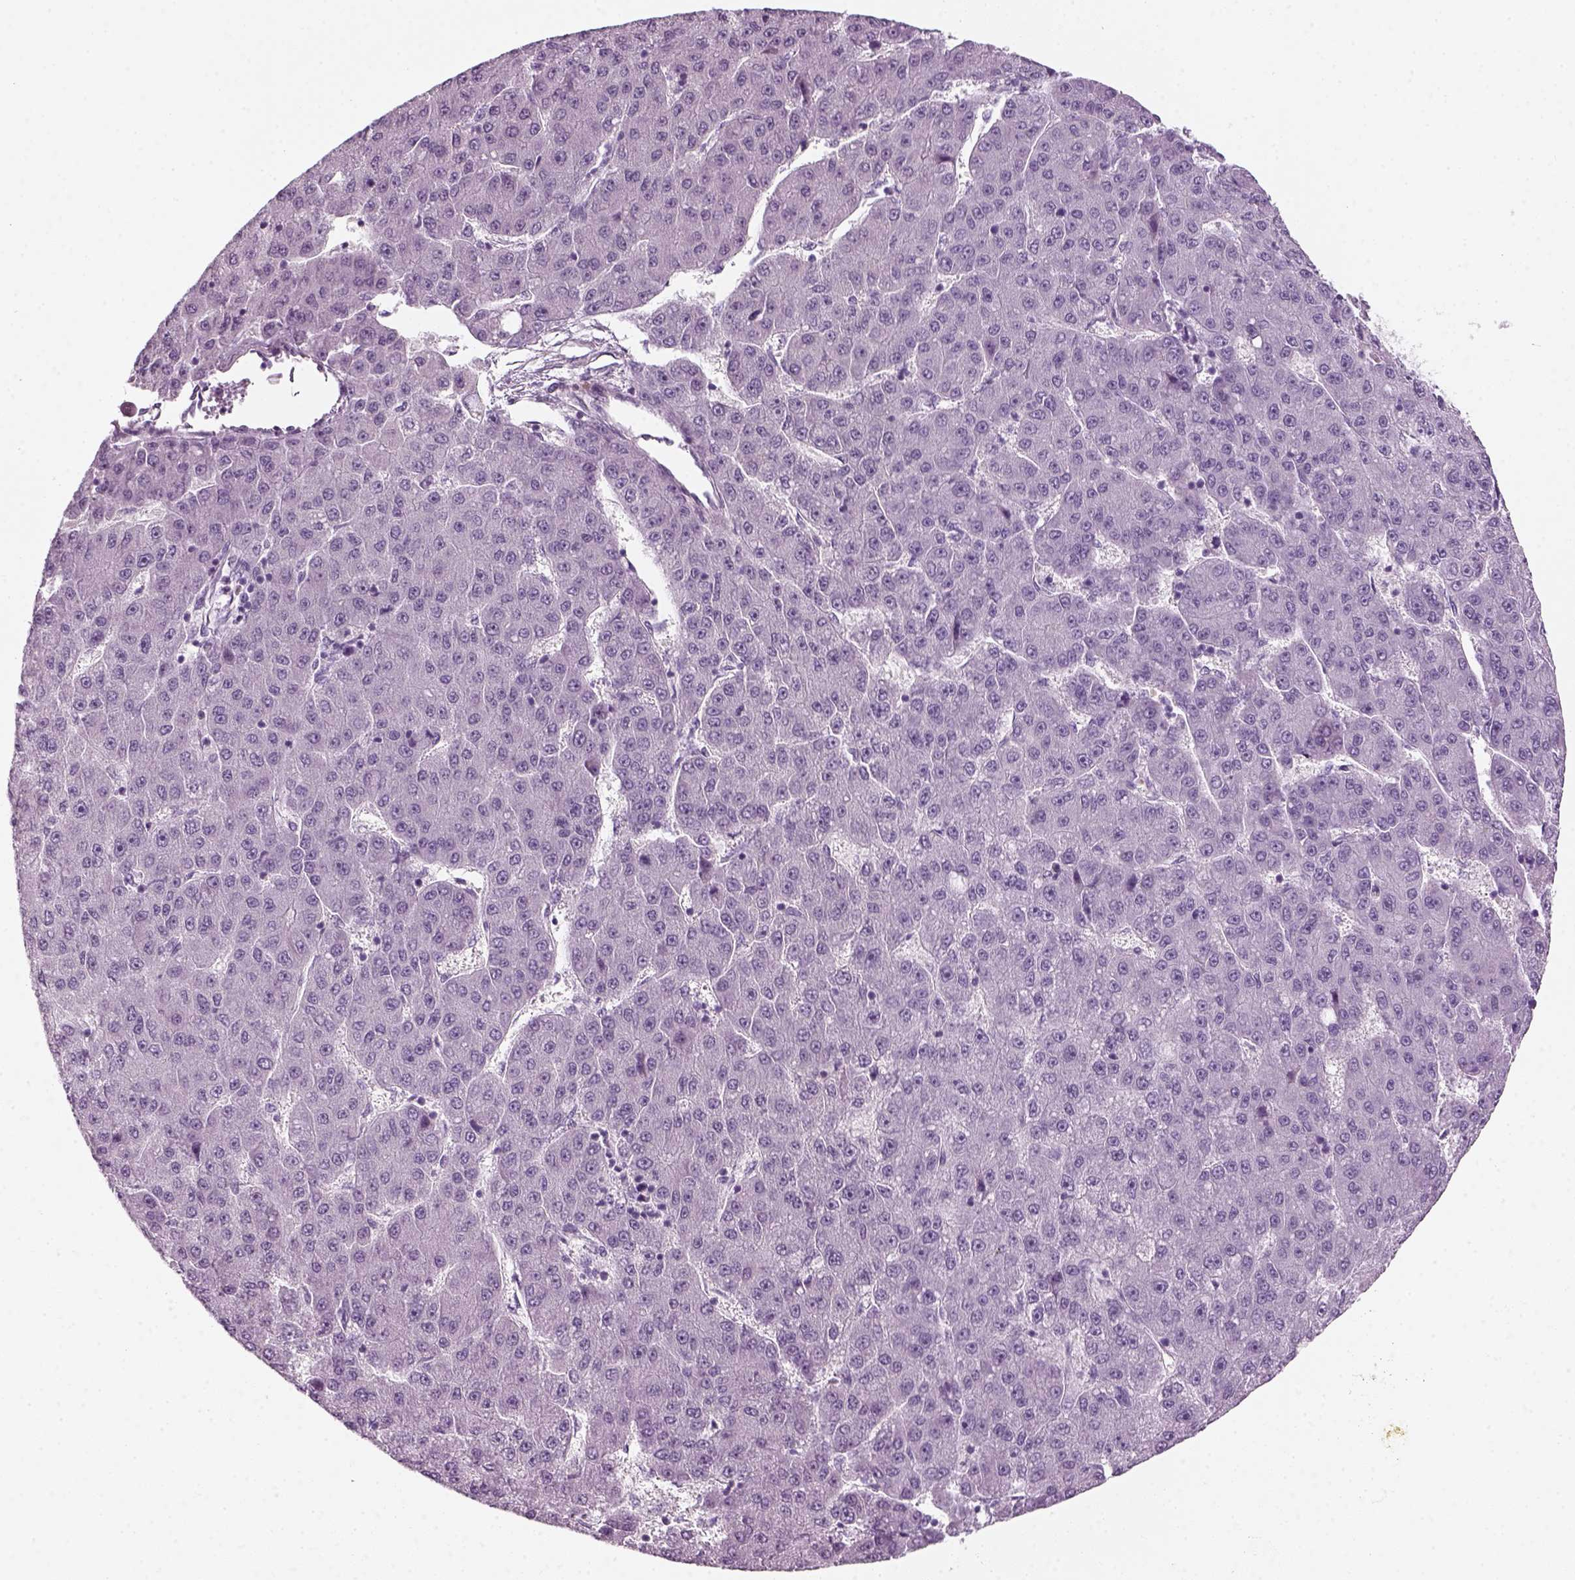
{"staining": {"intensity": "negative", "quantity": "none", "location": "none"}, "tissue": "liver cancer", "cell_type": "Tumor cells", "image_type": "cancer", "snomed": [{"axis": "morphology", "description": "Carcinoma, Hepatocellular, NOS"}, {"axis": "topography", "description": "Liver"}], "caption": "Image shows no protein expression in tumor cells of liver cancer (hepatocellular carcinoma) tissue. (Immunohistochemistry, brightfield microscopy, high magnification).", "gene": "KRT75", "patient": {"sex": "male", "age": 67}}